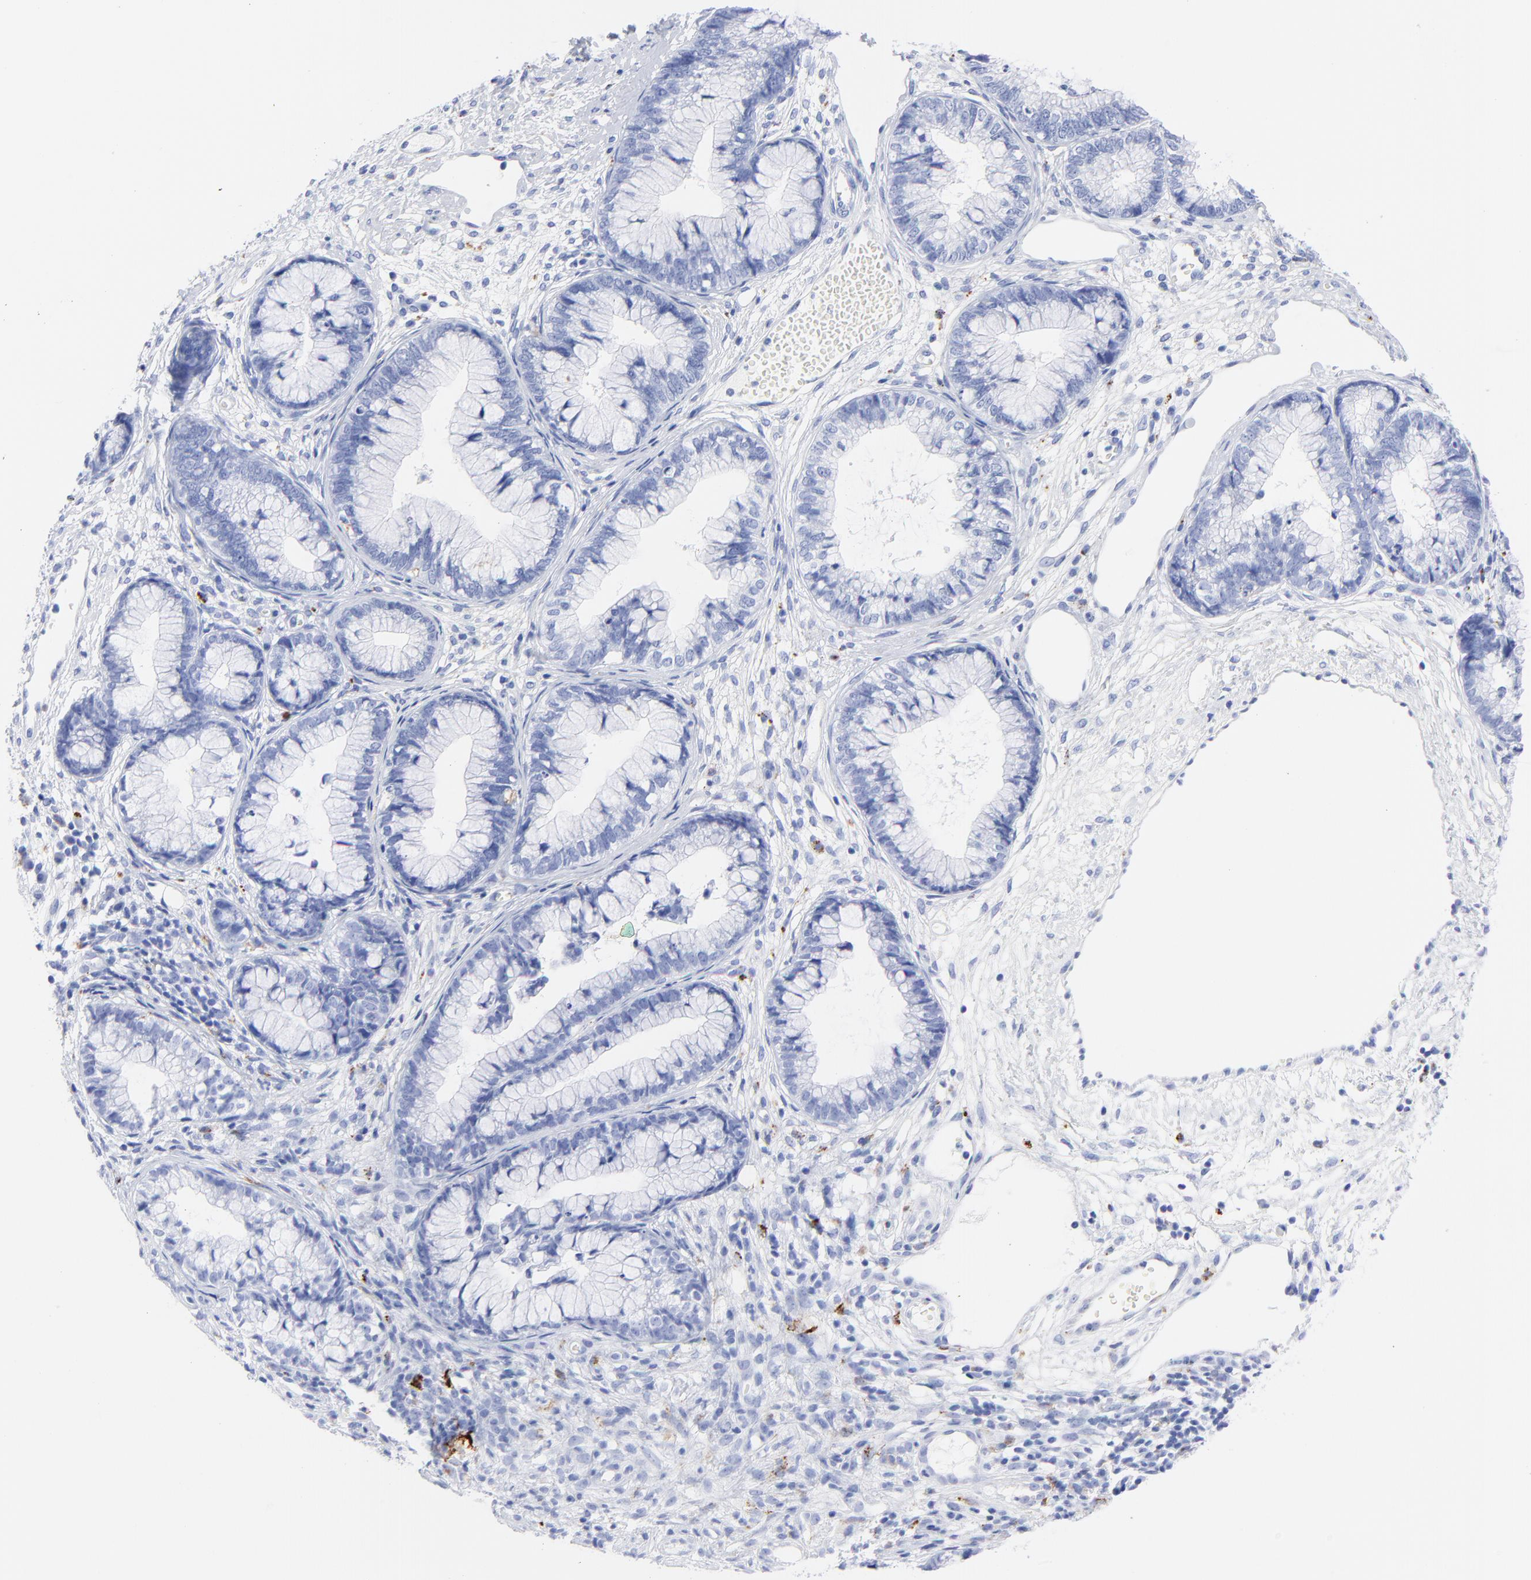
{"staining": {"intensity": "negative", "quantity": "none", "location": "none"}, "tissue": "cervical cancer", "cell_type": "Tumor cells", "image_type": "cancer", "snomed": [{"axis": "morphology", "description": "Adenocarcinoma, NOS"}, {"axis": "topography", "description": "Cervix"}], "caption": "The micrograph reveals no staining of tumor cells in cervical cancer (adenocarcinoma).", "gene": "CPVL", "patient": {"sex": "female", "age": 44}}